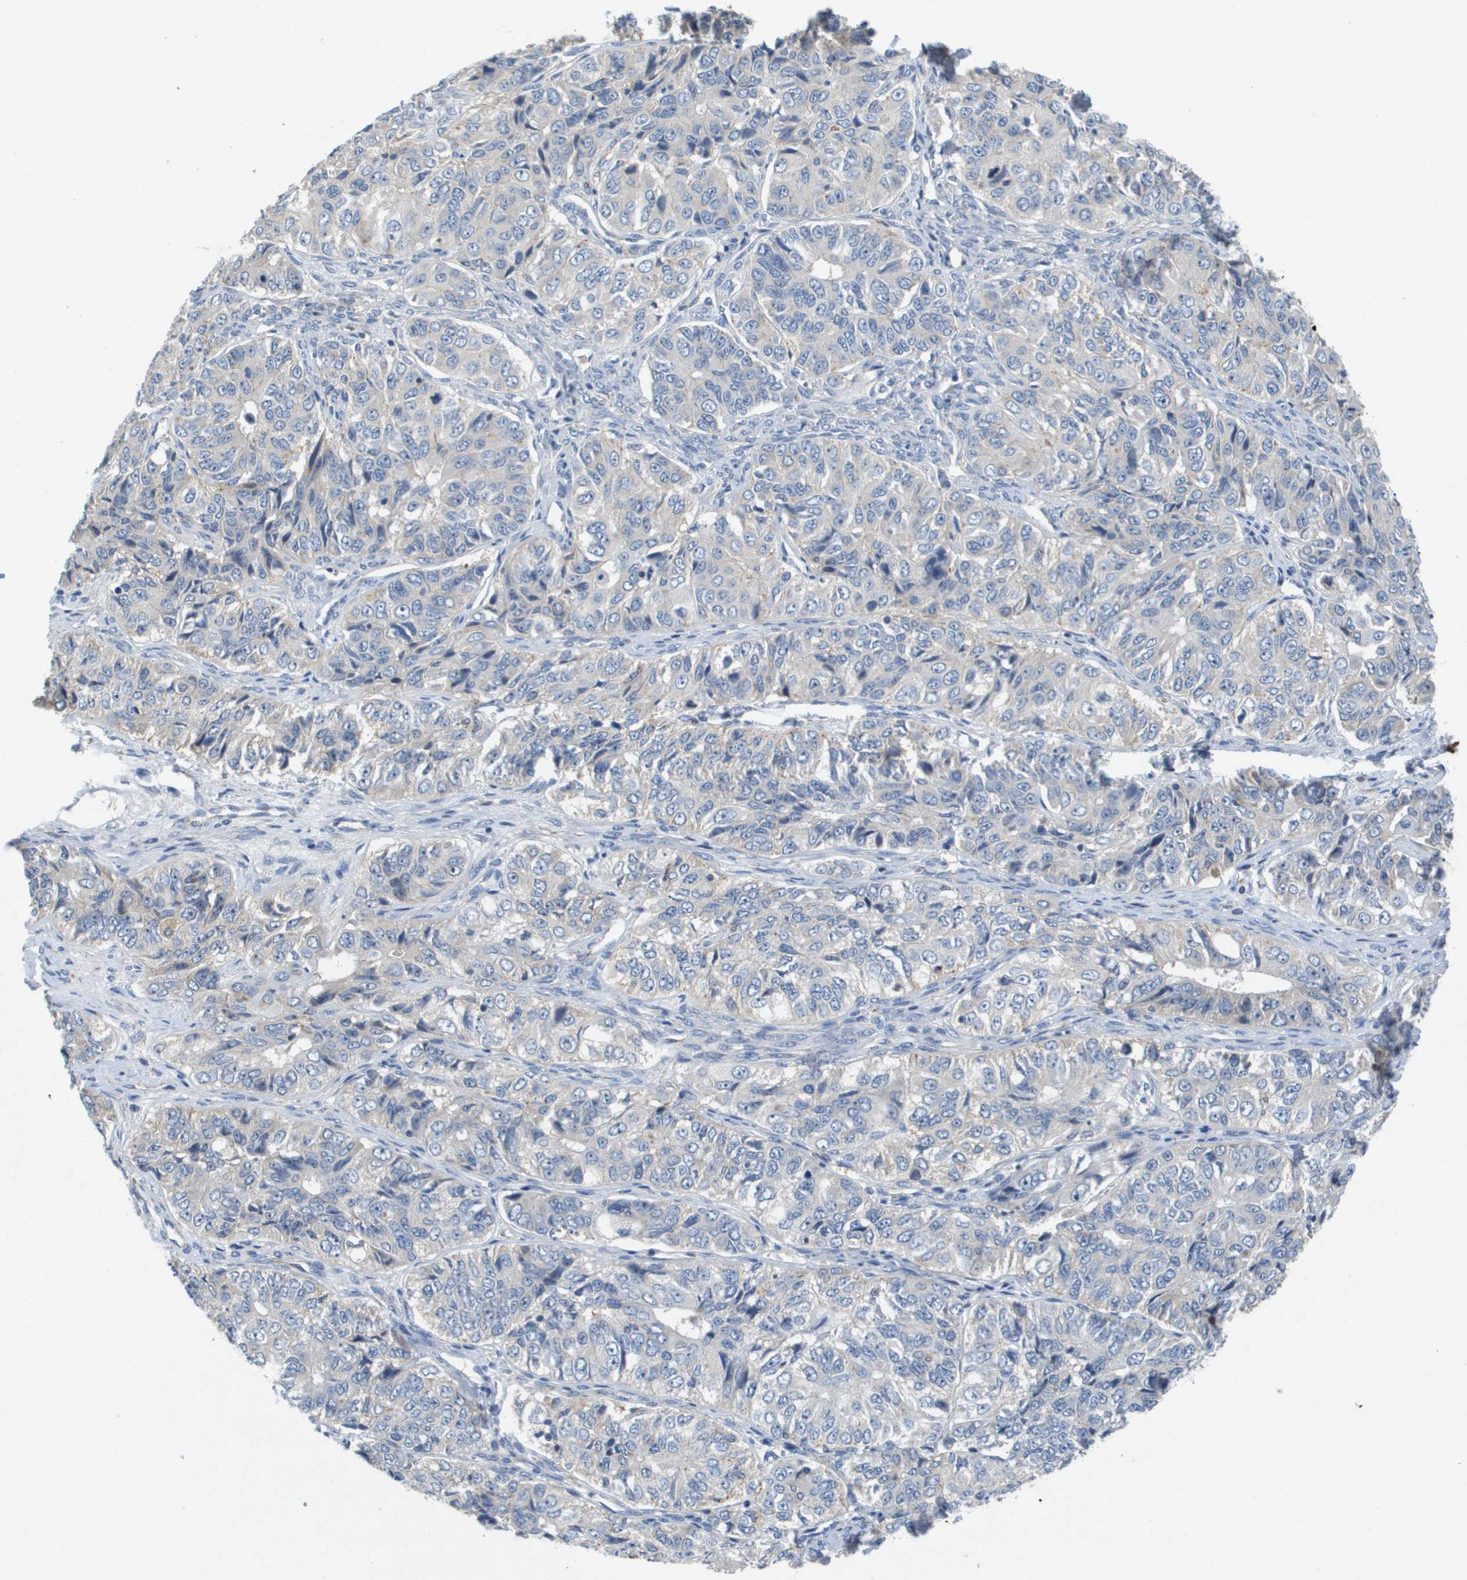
{"staining": {"intensity": "negative", "quantity": "none", "location": "none"}, "tissue": "ovarian cancer", "cell_type": "Tumor cells", "image_type": "cancer", "snomed": [{"axis": "morphology", "description": "Carcinoma, endometroid"}, {"axis": "topography", "description": "Ovary"}], "caption": "Tumor cells show no significant protein expression in ovarian cancer.", "gene": "B3GNT5", "patient": {"sex": "female", "age": 51}}